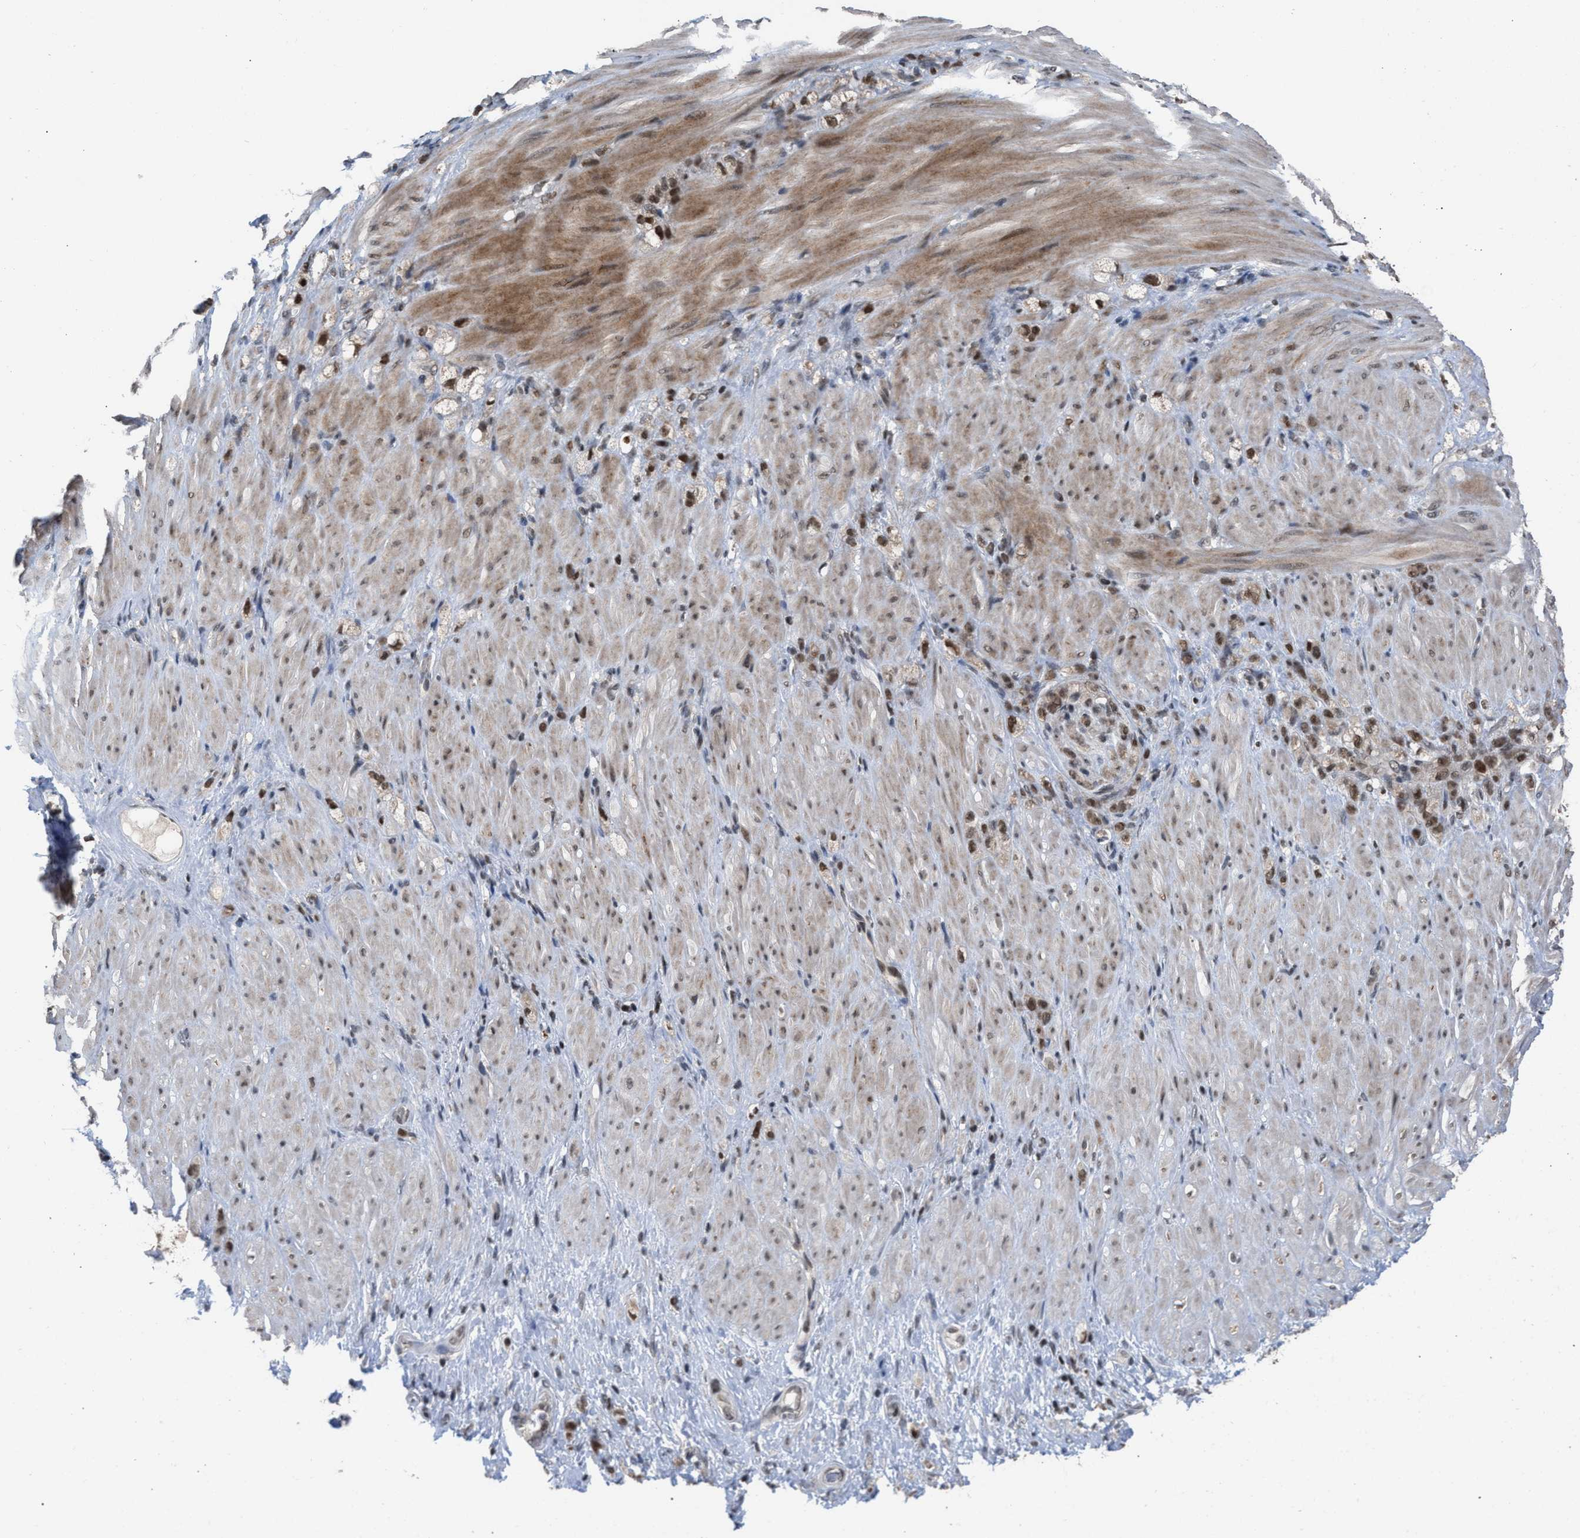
{"staining": {"intensity": "moderate", "quantity": ">75%", "location": "nuclear"}, "tissue": "stomach cancer", "cell_type": "Tumor cells", "image_type": "cancer", "snomed": [{"axis": "morphology", "description": "Normal tissue, NOS"}, {"axis": "morphology", "description": "Adenocarcinoma, NOS"}, {"axis": "topography", "description": "Stomach"}], "caption": "Immunohistochemistry image of neoplastic tissue: human stomach cancer (adenocarcinoma) stained using immunohistochemistry demonstrates medium levels of moderate protein expression localized specifically in the nuclear of tumor cells, appearing as a nuclear brown color.", "gene": "C9orf78", "patient": {"sex": "male", "age": 82}}